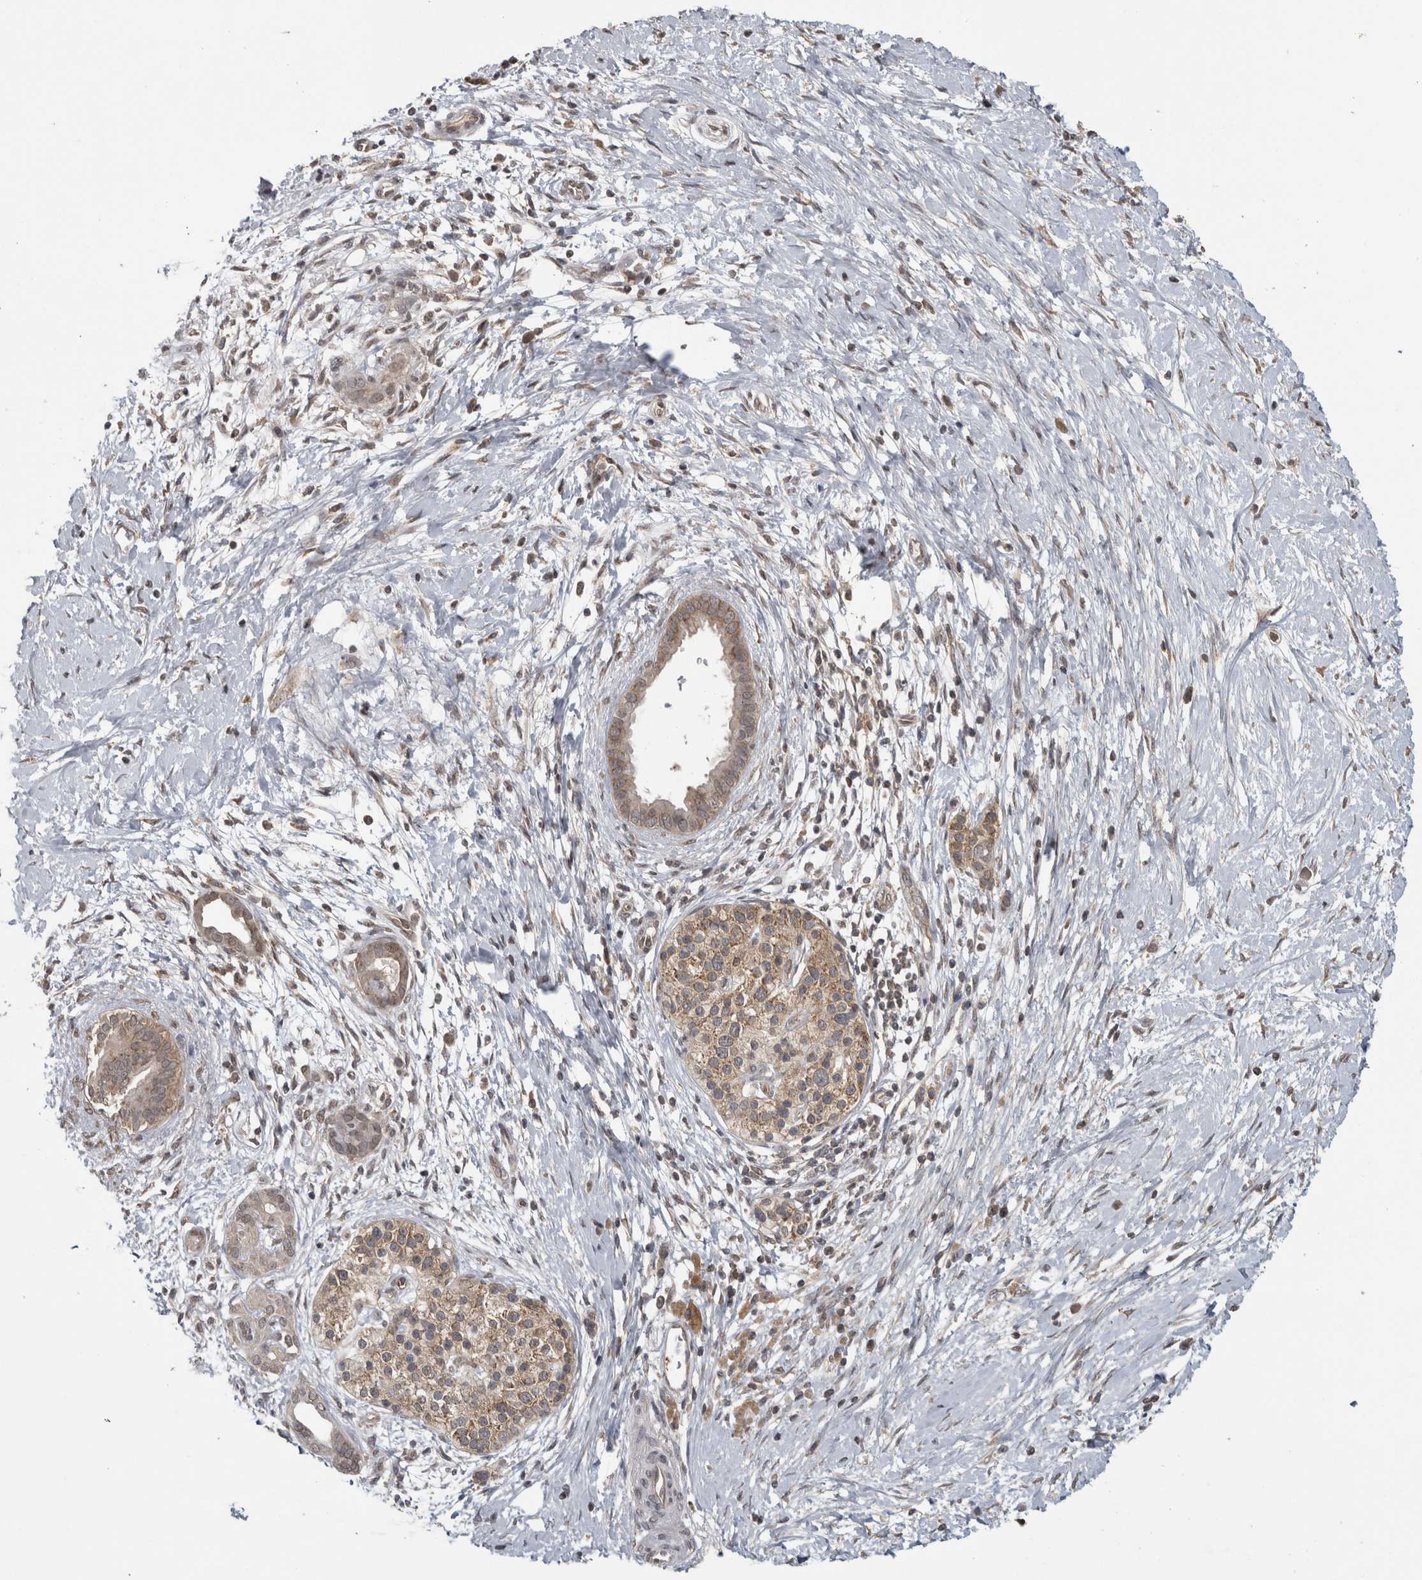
{"staining": {"intensity": "weak", "quantity": "25%-75%", "location": "cytoplasmic/membranous"}, "tissue": "pancreatic cancer", "cell_type": "Tumor cells", "image_type": "cancer", "snomed": [{"axis": "morphology", "description": "Adenocarcinoma, NOS"}, {"axis": "topography", "description": "Pancreas"}], "caption": "Protein staining of pancreatic cancer (adenocarcinoma) tissue reveals weak cytoplasmic/membranous expression in about 25%-75% of tumor cells. (Stains: DAB (3,3'-diaminobenzidine) in brown, nuclei in blue, Microscopy: brightfield microscopy at high magnification).", "gene": "ATXN2", "patient": {"sex": "male", "age": 58}}